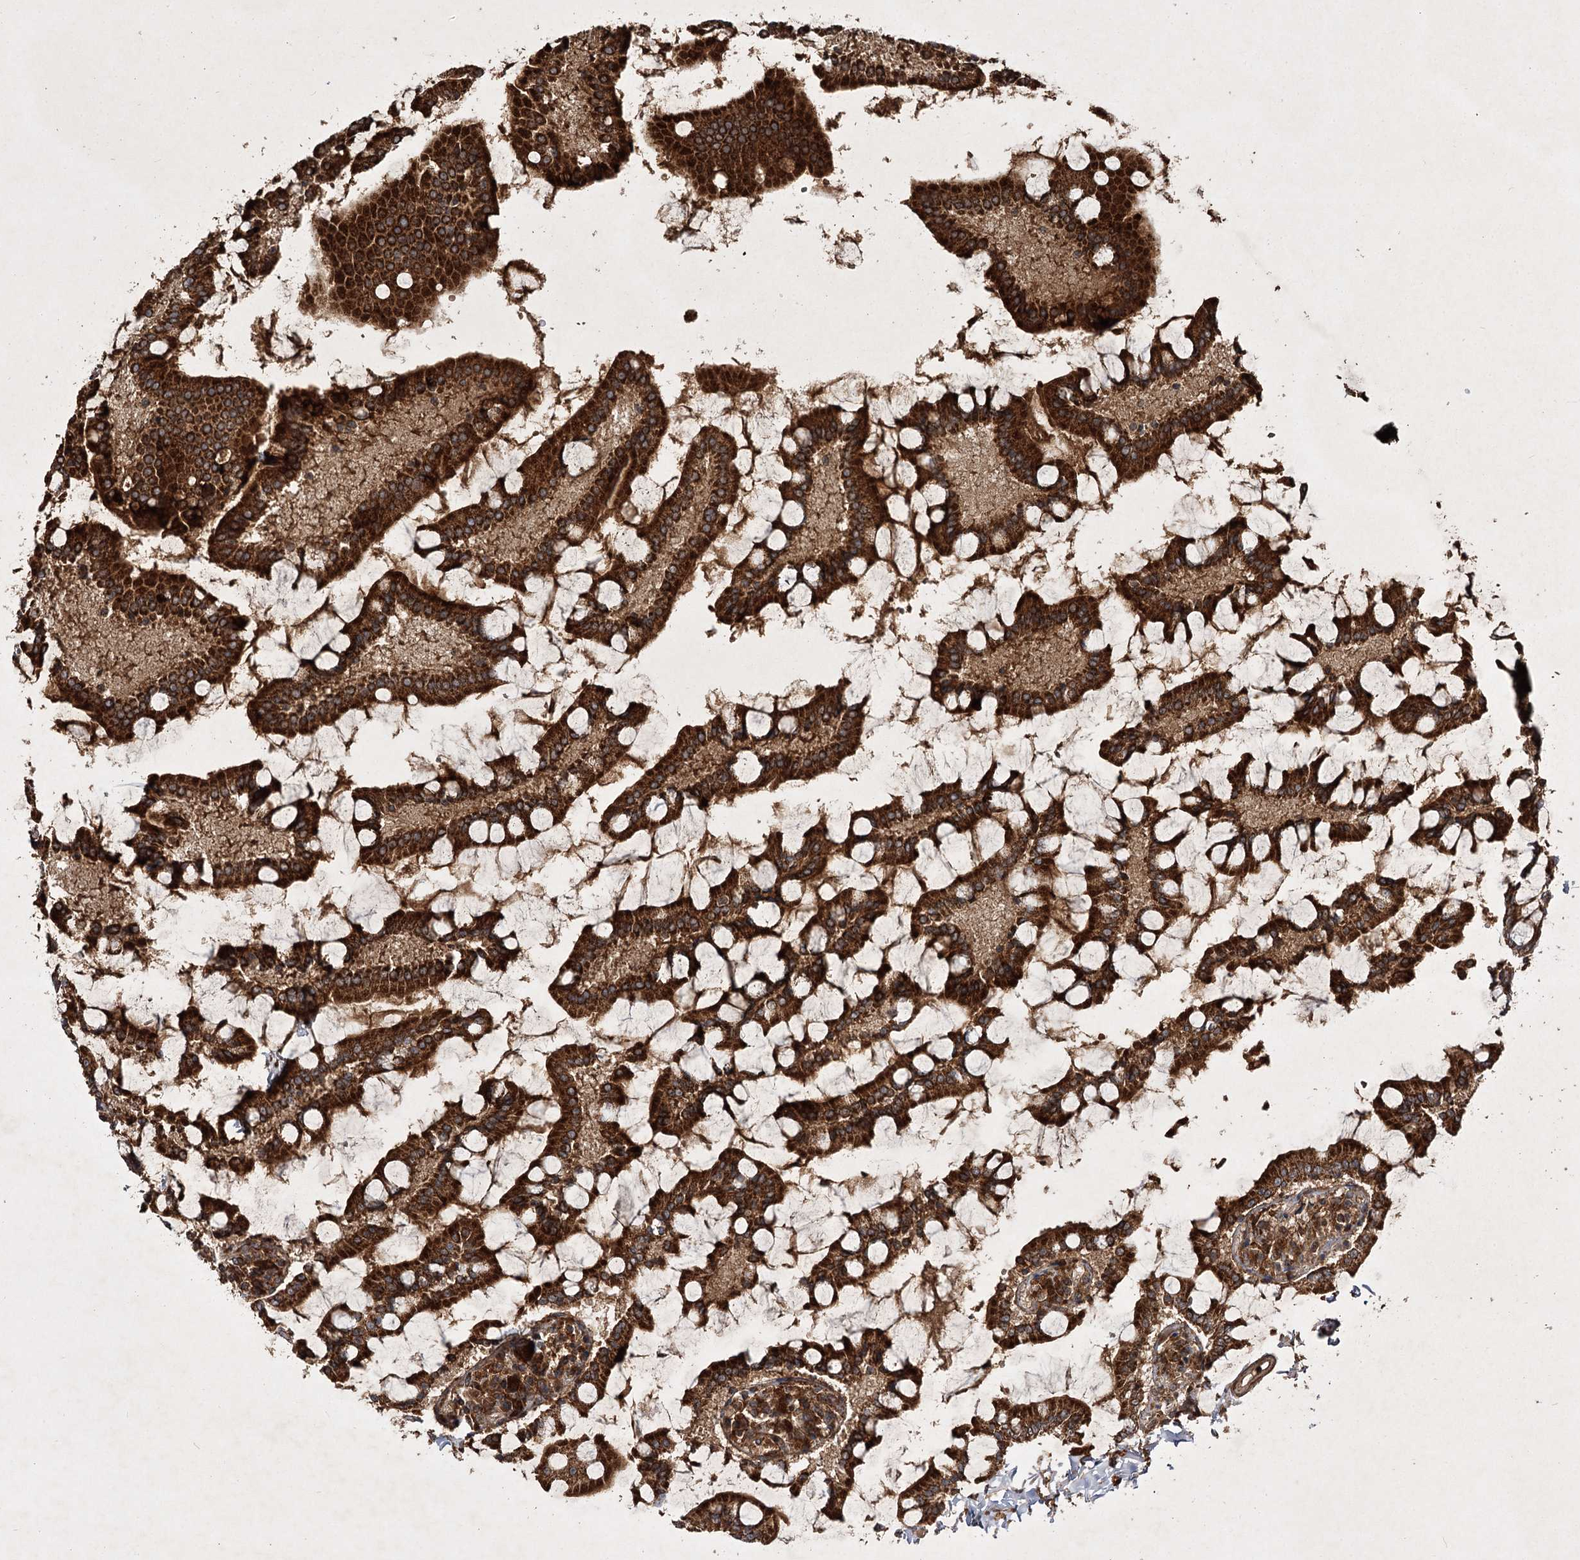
{"staining": {"intensity": "strong", "quantity": ">75%", "location": "cytoplasmic/membranous"}, "tissue": "small intestine", "cell_type": "Glandular cells", "image_type": "normal", "snomed": [{"axis": "morphology", "description": "Normal tissue, NOS"}, {"axis": "topography", "description": "Small intestine"}], "caption": "High-magnification brightfield microscopy of unremarkable small intestine stained with DAB (brown) and counterstained with hematoxylin (blue). glandular cells exhibit strong cytoplasmic/membranous expression is appreciated in about>75% of cells. Using DAB (3,3'-diaminobenzidine) (brown) and hematoxylin (blue) stains, captured at high magnification using brightfield microscopy.", "gene": "DNAJC13", "patient": {"sex": "male", "age": 41}}